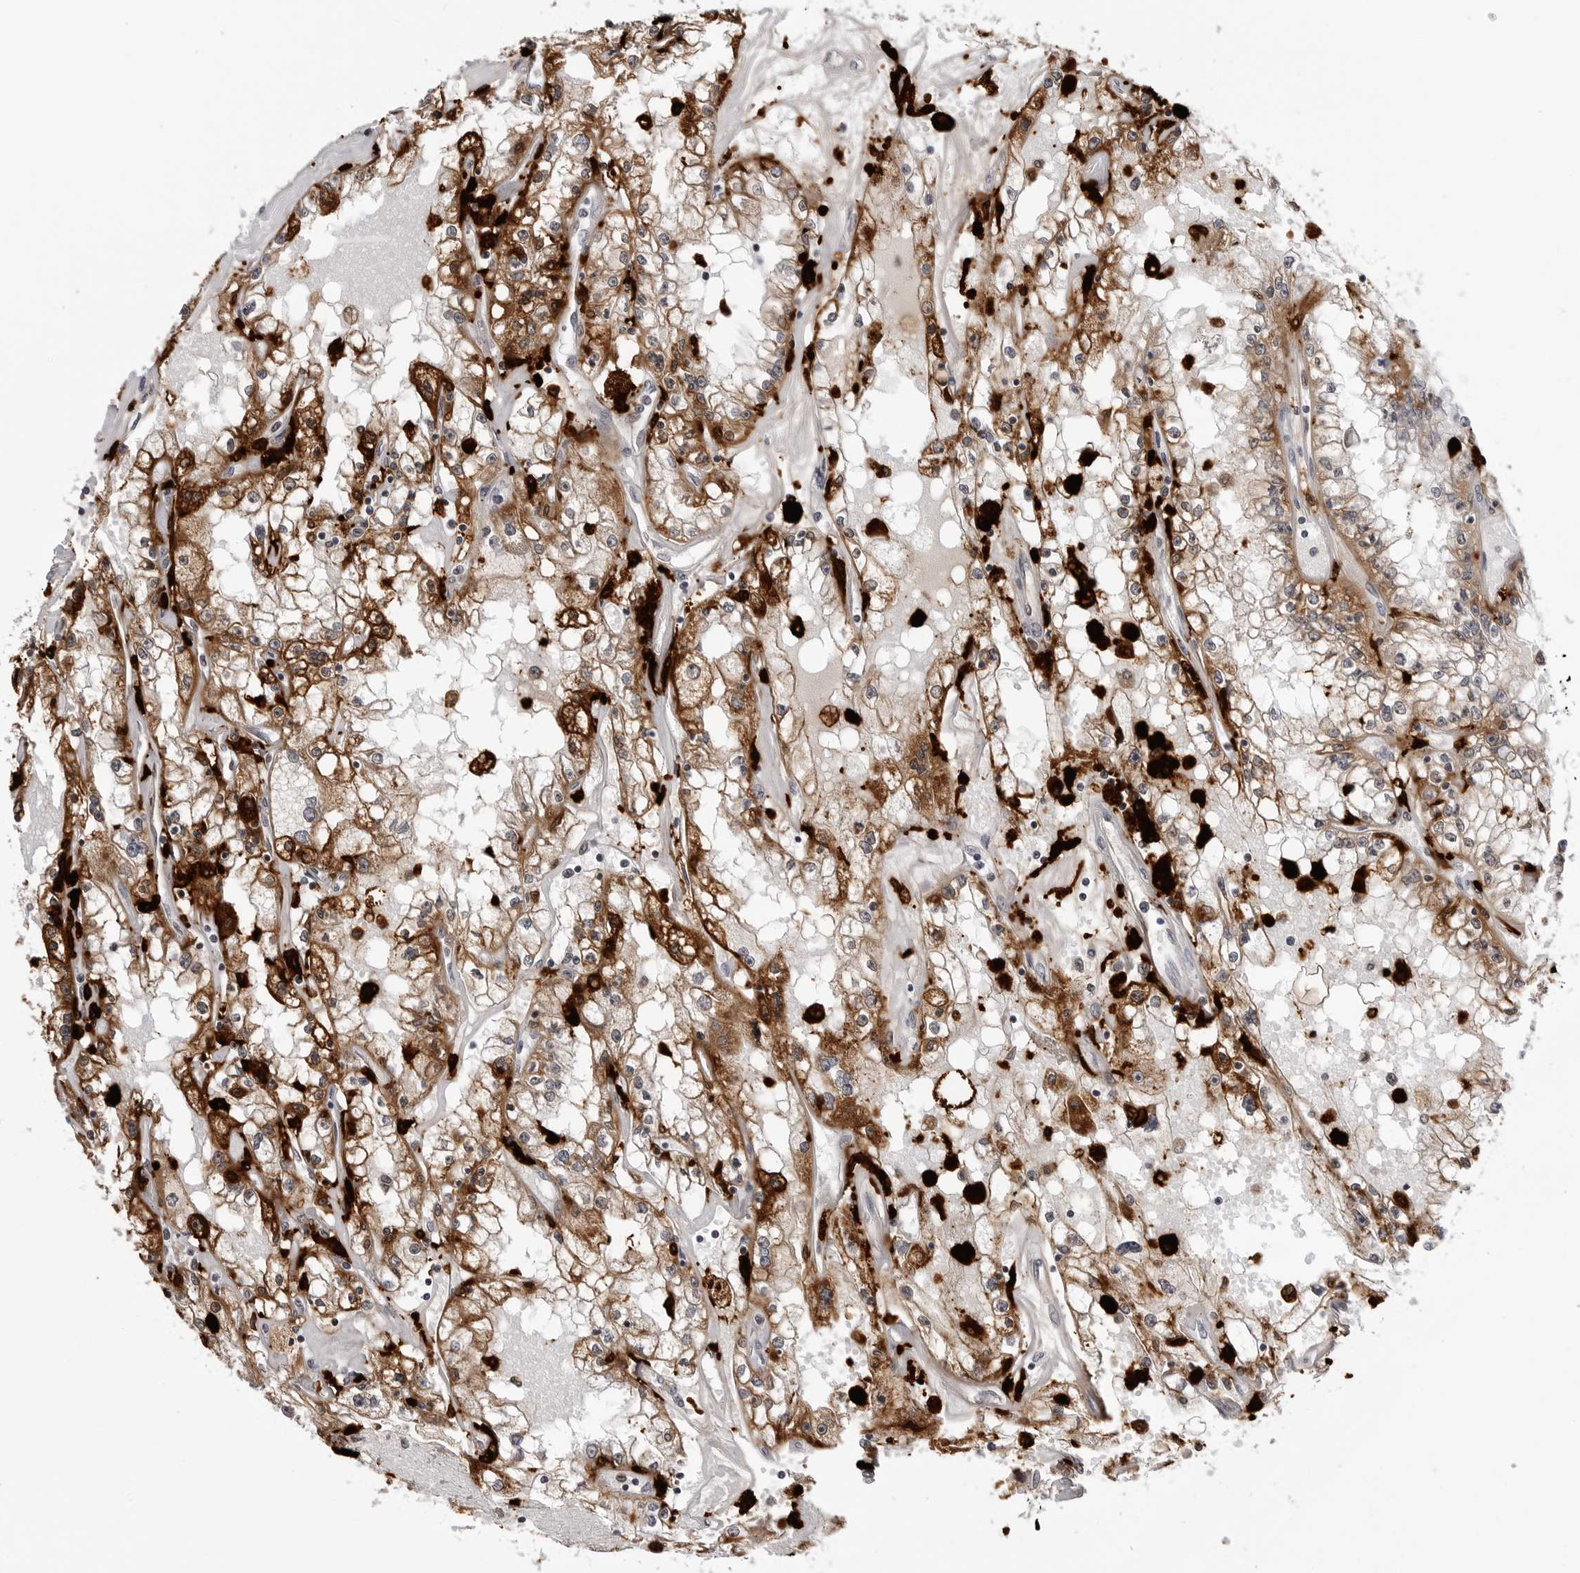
{"staining": {"intensity": "strong", "quantity": ">75%", "location": "cytoplasmic/membranous"}, "tissue": "renal cancer", "cell_type": "Tumor cells", "image_type": "cancer", "snomed": [{"axis": "morphology", "description": "Adenocarcinoma, NOS"}, {"axis": "topography", "description": "Kidney"}], "caption": "Strong cytoplasmic/membranous staining is identified in about >75% of tumor cells in adenocarcinoma (renal). (Stains: DAB (3,3'-diaminobenzidine) in brown, nuclei in blue, Microscopy: brightfield microscopy at high magnification).", "gene": "CDK20", "patient": {"sex": "male", "age": 56}}